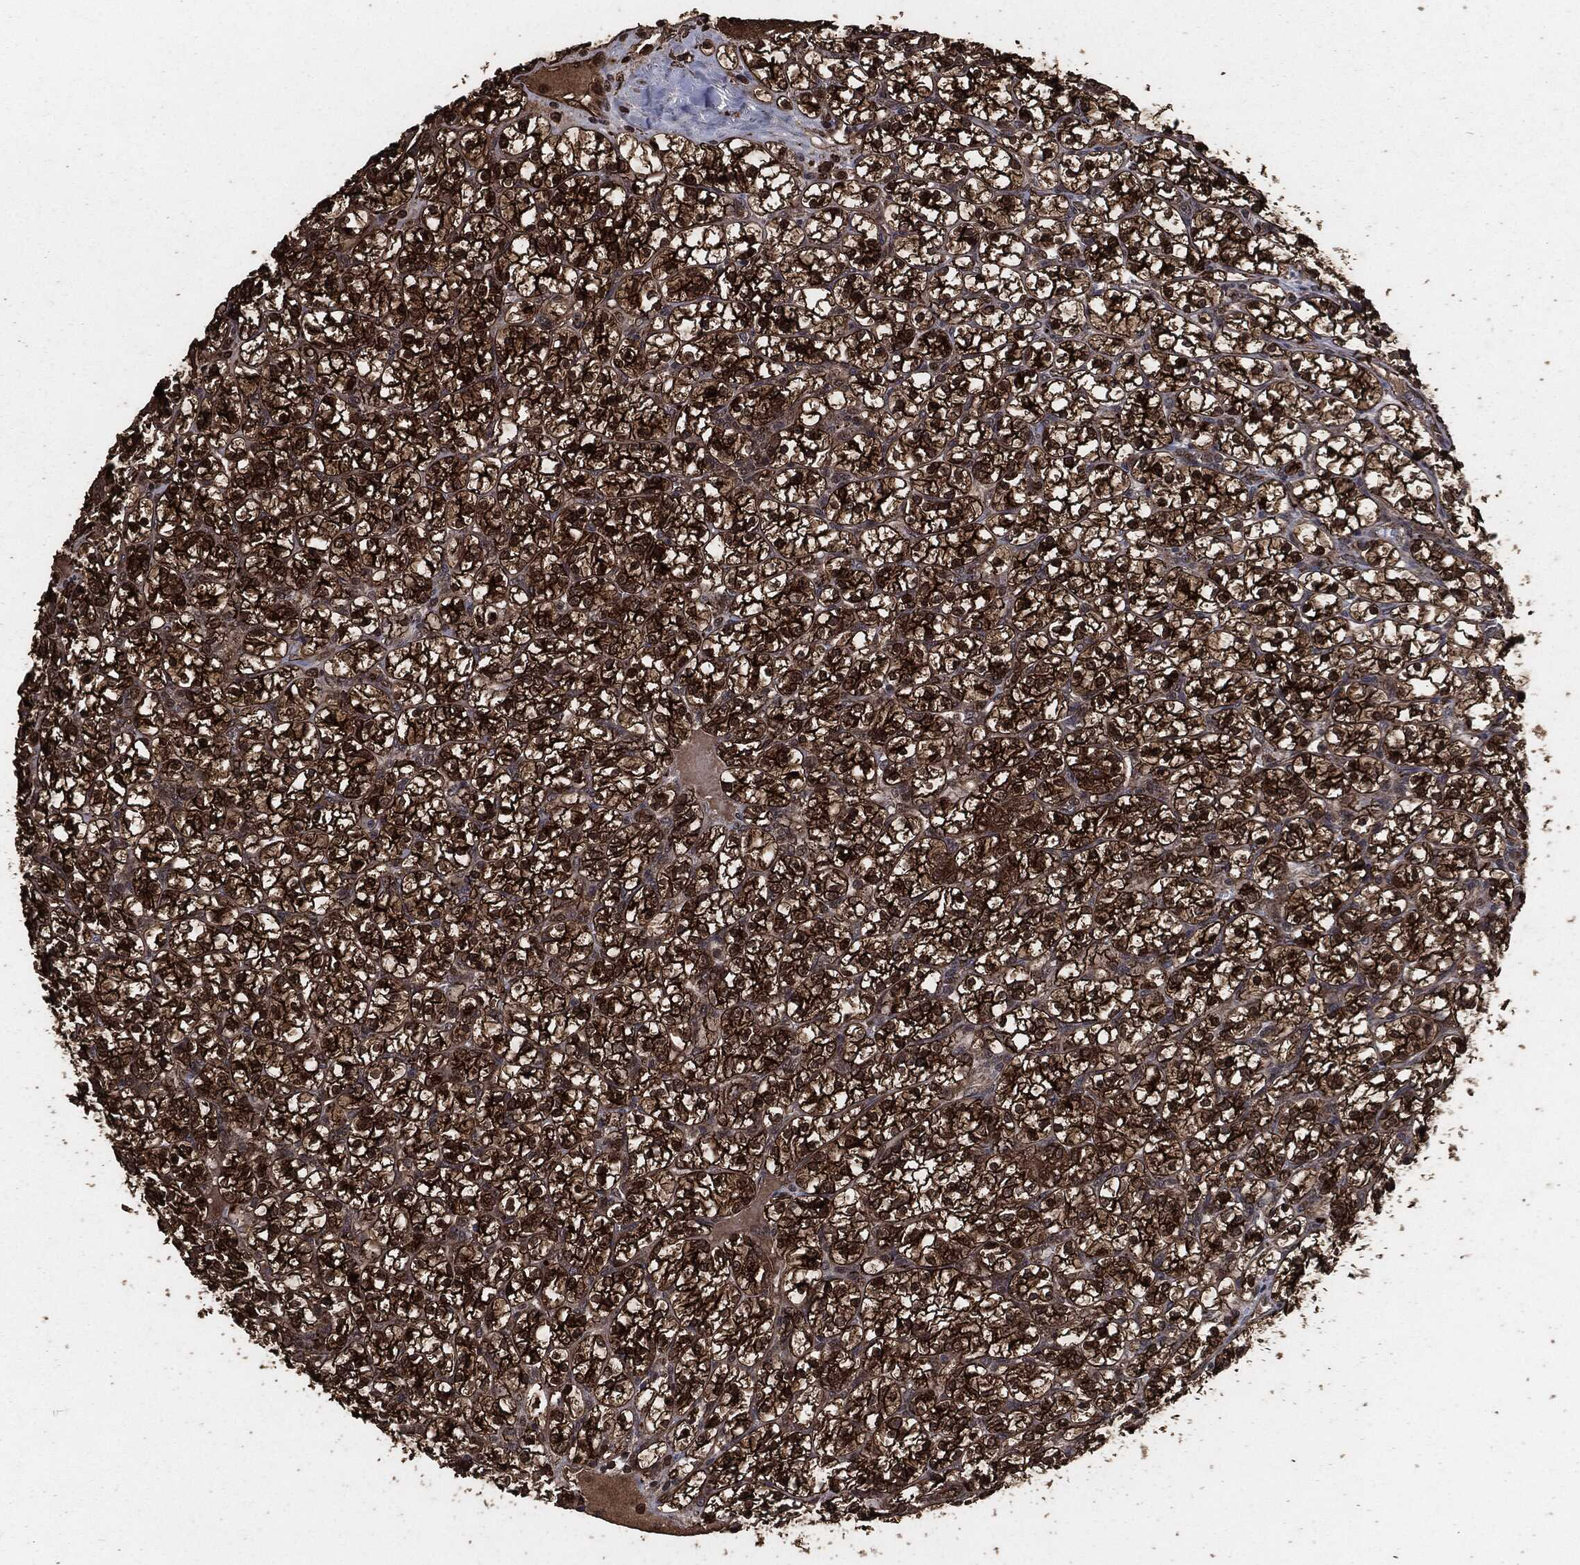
{"staining": {"intensity": "strong", "quantity": ">75%", "location": "cytoplasmic/membranous"}, "tissue": "renal cancer", "cell_type": "Tumor cells", "image_type": "cancer", "snomed": [{"axis": "morphology", "description": "Adenocarcinoma, NOS"}, {"axis": "topography", "description": "Kidney"}], "caption": "Renal adenocarcinoma tissue displays strong cytoplasmic/membranous expression in approximately >75% of tumor cells", "gene": "EGFR", "patient": {"sex": "female", "age": 89}}